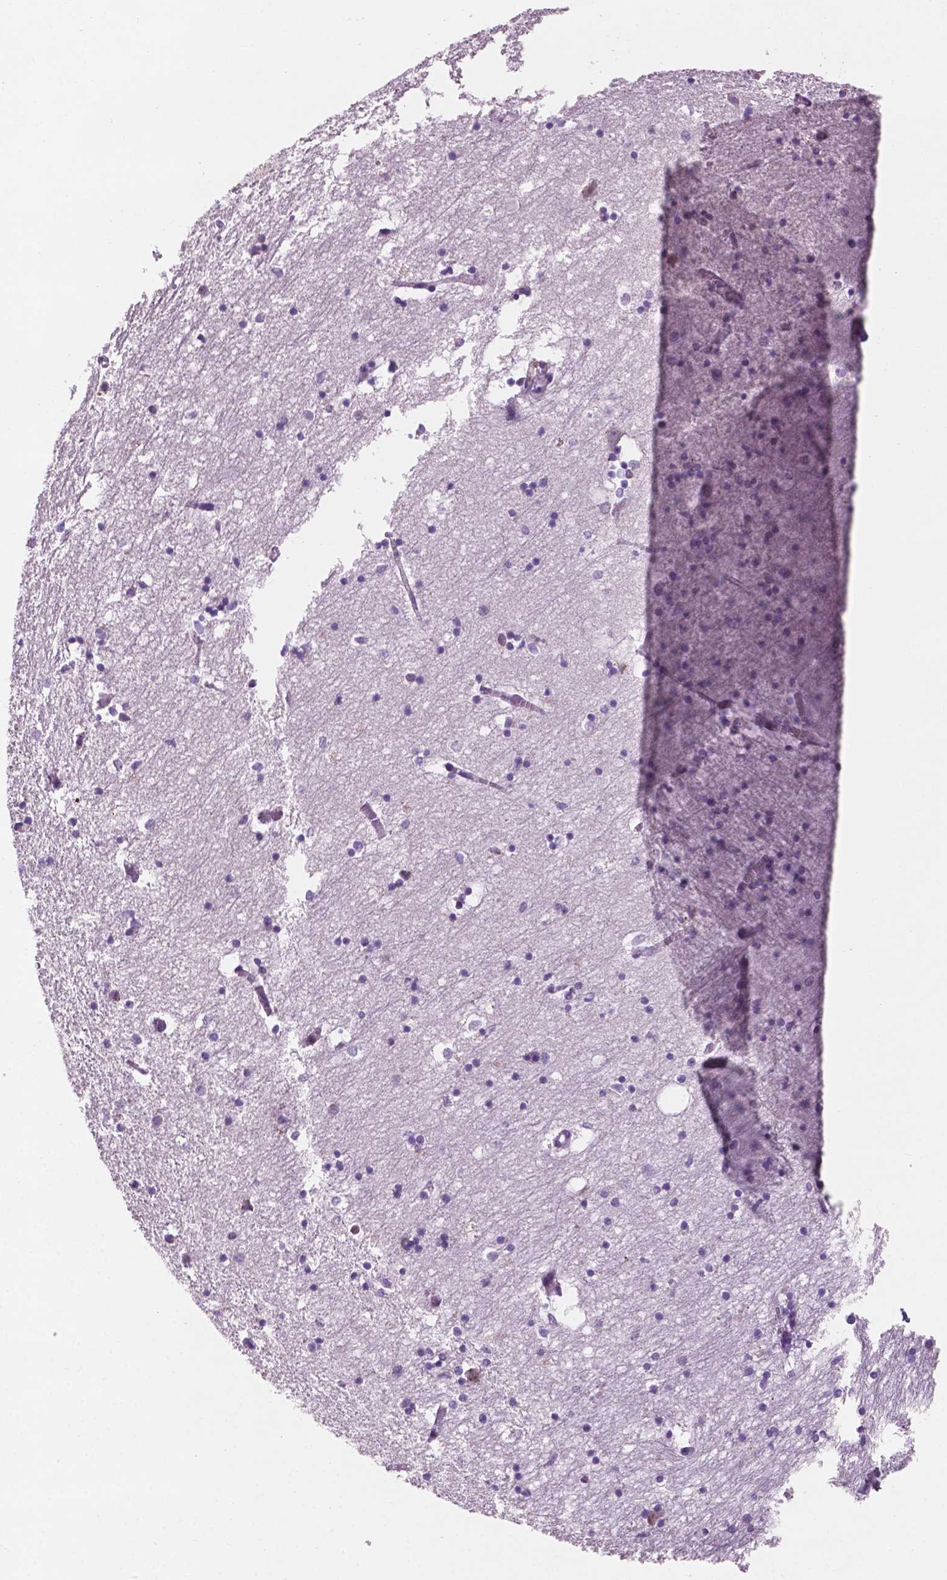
{"staining": {"intensity": "negative", "quantity": "none", "location": "none"}, "tissue": "hippocampus", "cell_type": "Glial cells", "image_type": "normal", "snomed": [{"axis": "morphology", "description": "Normal tissue, NOS"}, {"axis": "topography", "description": "Lateral ventricle wall"}, {"axis": "topography", "description": "Hippocampus"}], "caption": "An immunohistochemistry (IHC) micrograph of normal hippocampus is shown. There is no staining in glial cells of hippocampus. (Stains: DAB (3,3'-diaminobenzidine) IHC with hematoxylin counter stain, Microscopy: brightfield microscopy at high magnification).", "gene": "LRP1B", "patient": {"sex": "female", "age": 63}}